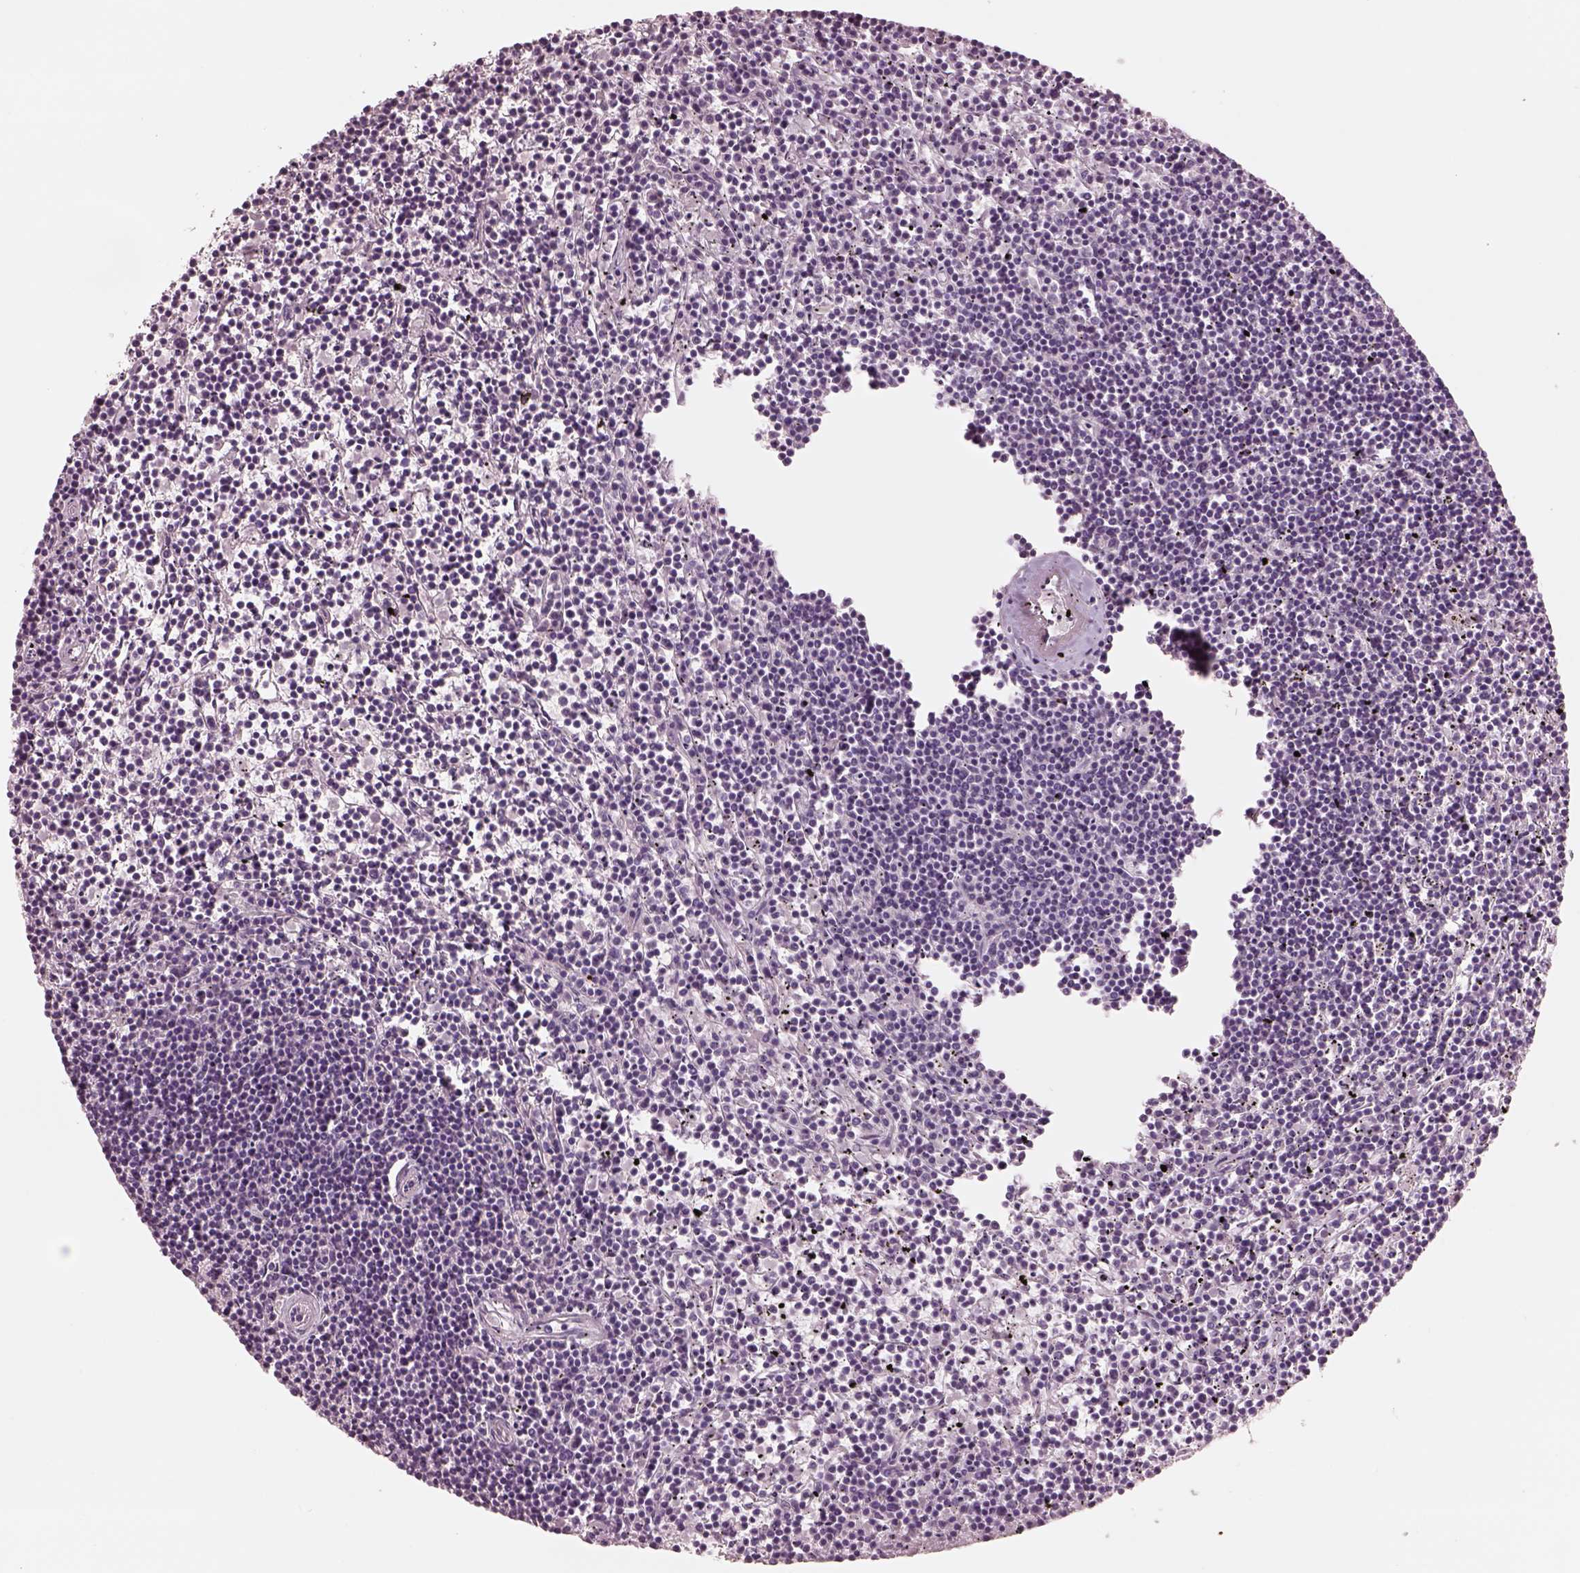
{"staining": {"intensity": "negative", "quantity": "none", "location": "none"}, "tissue": "lymphoma", "cell_type": "Tumor cells", "image_type": "cancer", "snomed": [{"axis": "morphology", "description": "Malignant lymphoma, non-Hodgkin's type, Low grade"}, {"axis": "topography", "description": "Spleen"}], "caption": "An image of lymphoma stained for a protein reveals no brown staining in tumor cells.", "gene": "SOX9", "patient": {"sex": "female", "age": 19}}